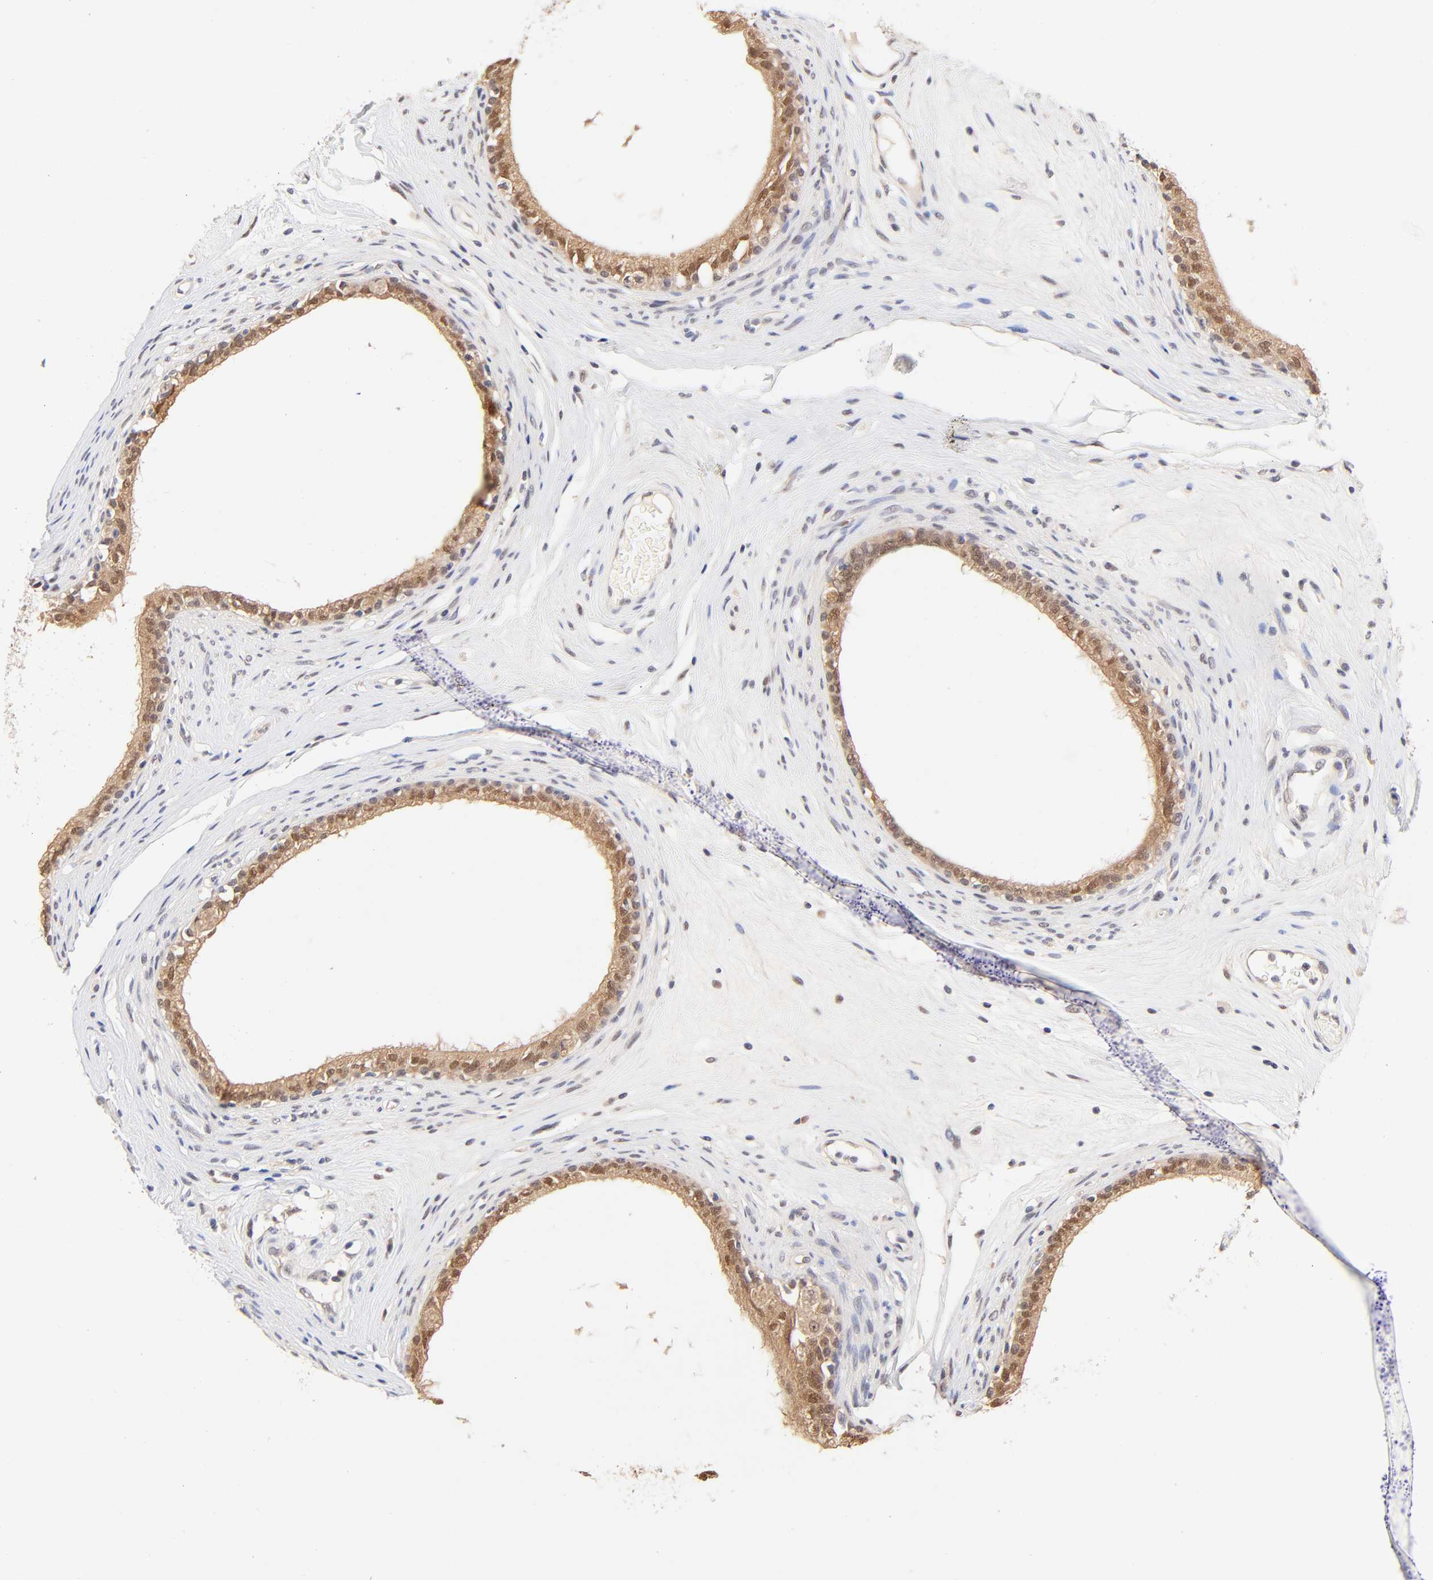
{"staining": {"intensity": "moderate", "quantity": ">75%", "location": "cytoplasmic/membranous,nuclear"}, "tissue": "epididymis", "cell_type": "Glandular cells", "image_type": "normal", "snomed": [{"axis": "morphology", "description": "Normal tissue, NOS"}, {"axis": "morphology", "description": "Inflammation, NOS"}, {"axis": "topography", "description": "Epididymis"}], "caption": "This photomicrograph exhibits normal epididymis stained with IHC to label a protein in brown. The cytoplasmic/membranous,nuclear of glandular cells show moderate positivity for the protein. Nuclei are counter-stained blue.", "gene": "TXNL1", "patient": {"sex": "male", "age": 84}}